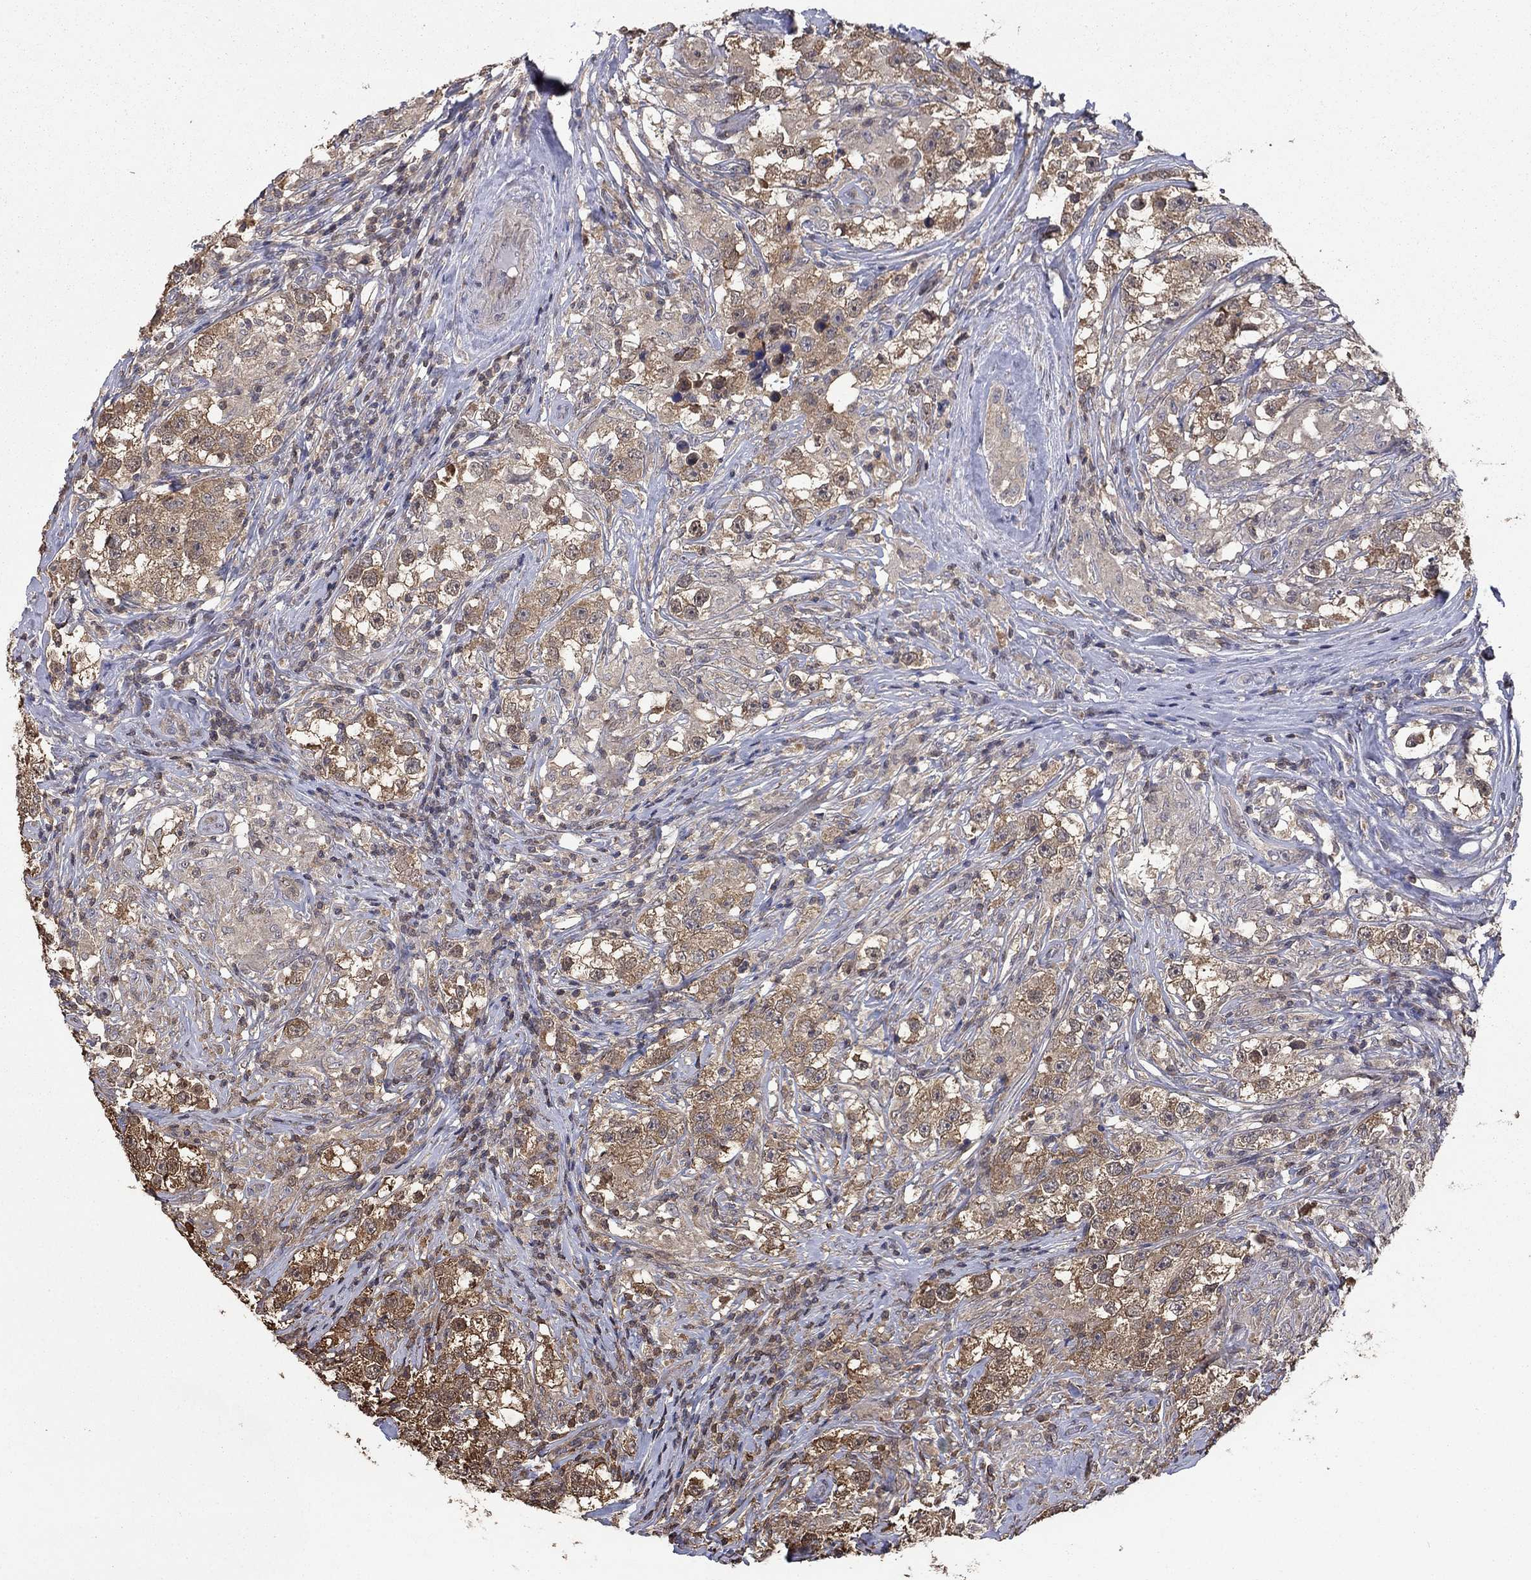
{"staining": {"intensity": "moderate", "quantity": "<25%", "location": "cytoplasmic/membranous"}, "tissue": "testis cancer", "cell_type": "Tumor cells", "image_type": "cancer", "snomed": [{"axis": "morphology", "description": "Seminoma, NOS"}, {"axis": "topography", "description": "Testis"}], "caption": "Moderate cytoplasmic/membranous staining for a protein is appreciated in about <25% of tumor cells of seminoma (testis) using immunohistochemistry.", "gene": "RNF114", "patient": {"sex": "male", "age": 46}}